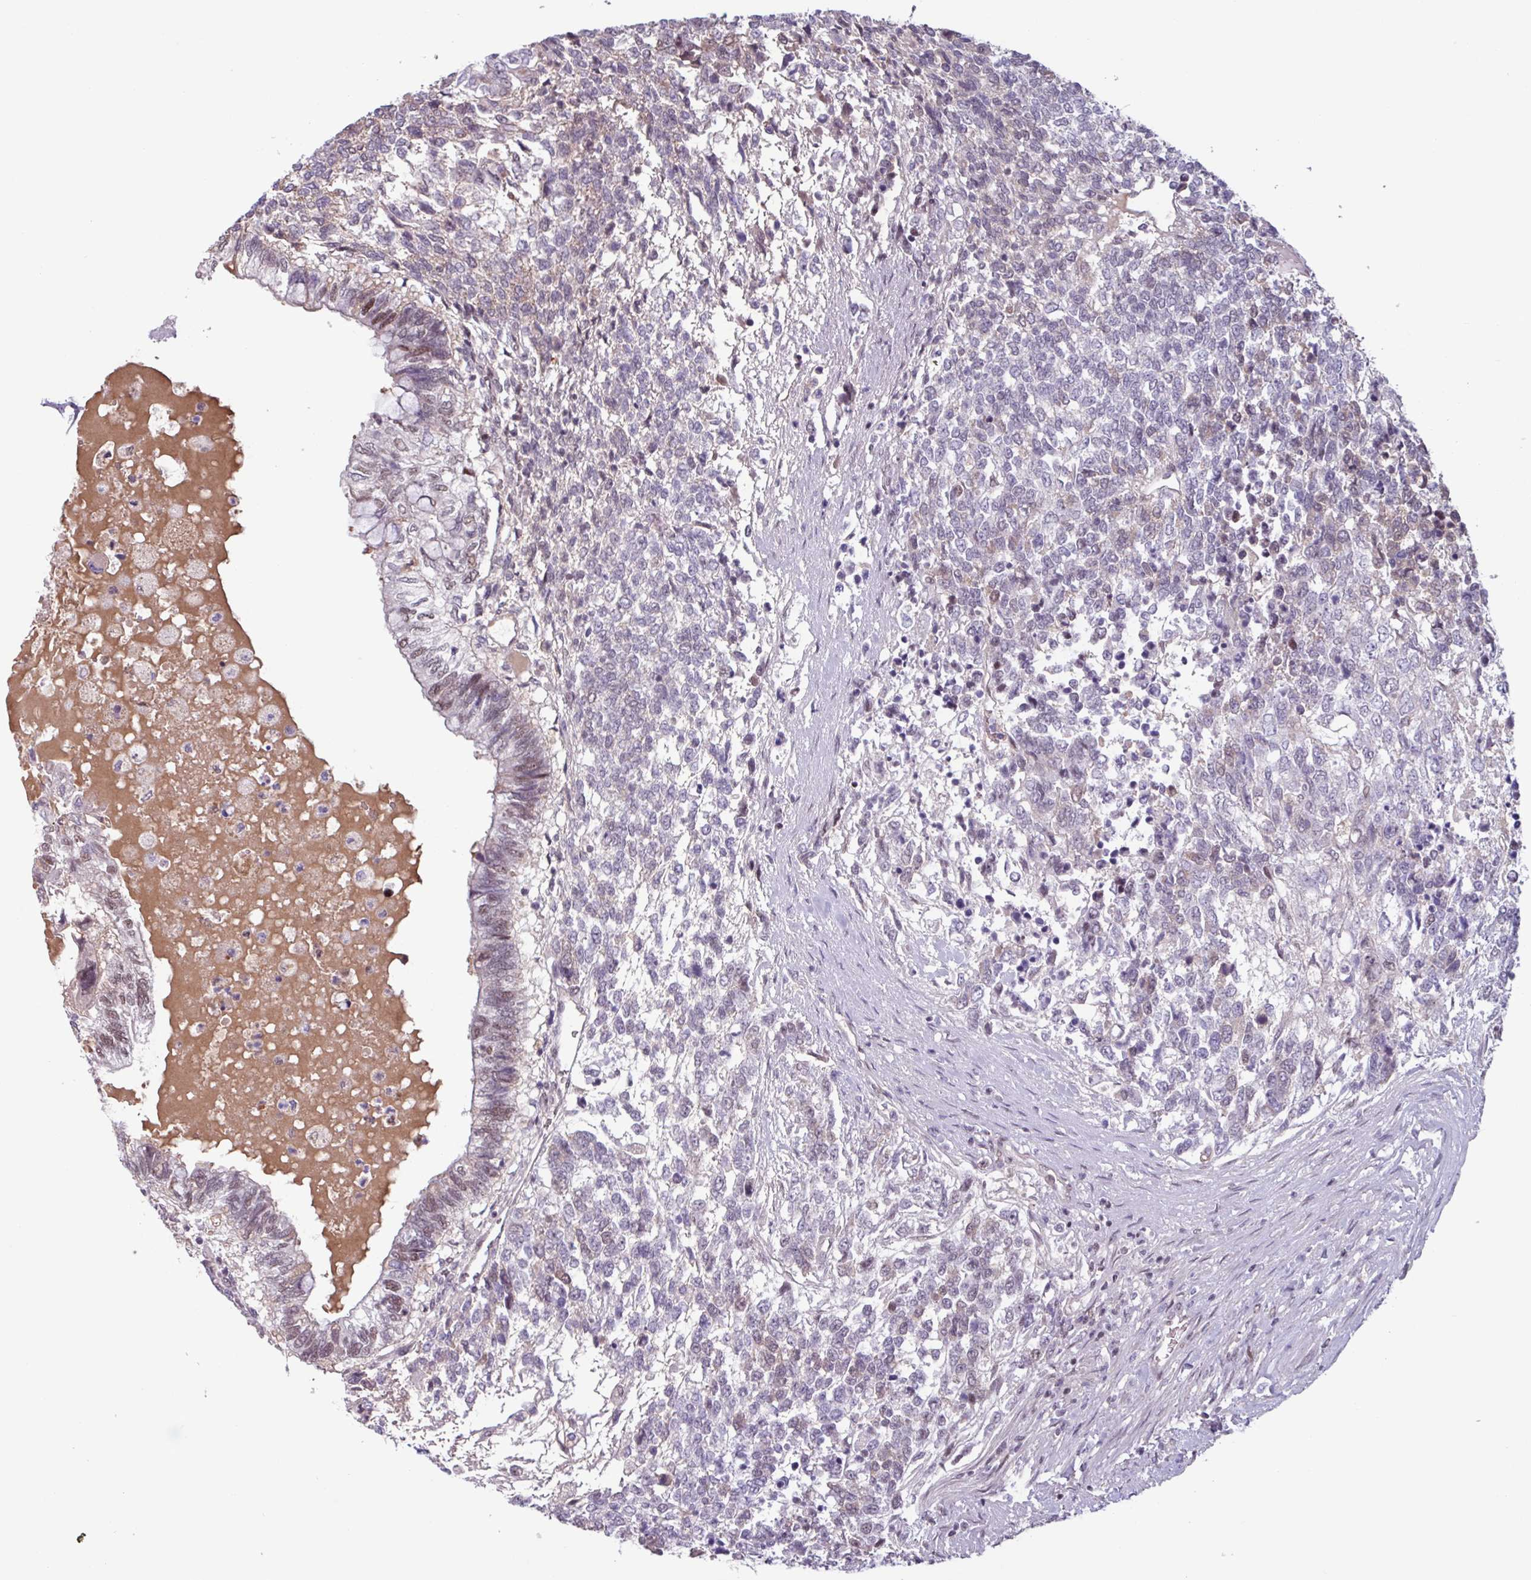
{"staining": {"intensity": "negative", "quantity": "none", "location": "none"}, "tissue": "testis cancer", "cell_type": "Tumor cells", "image_type": "cancer", "snomed": [{"axis": "morphology", "description": "Carcinoma, Embryonal, NOS"}, {"axis": "topography", "description": "Testis"}], "caption": "Tumor cells show no significant protein positivity in testis cancer.", "gene": "ZNF575", "patient": {"sex": "male", "age": 23}}